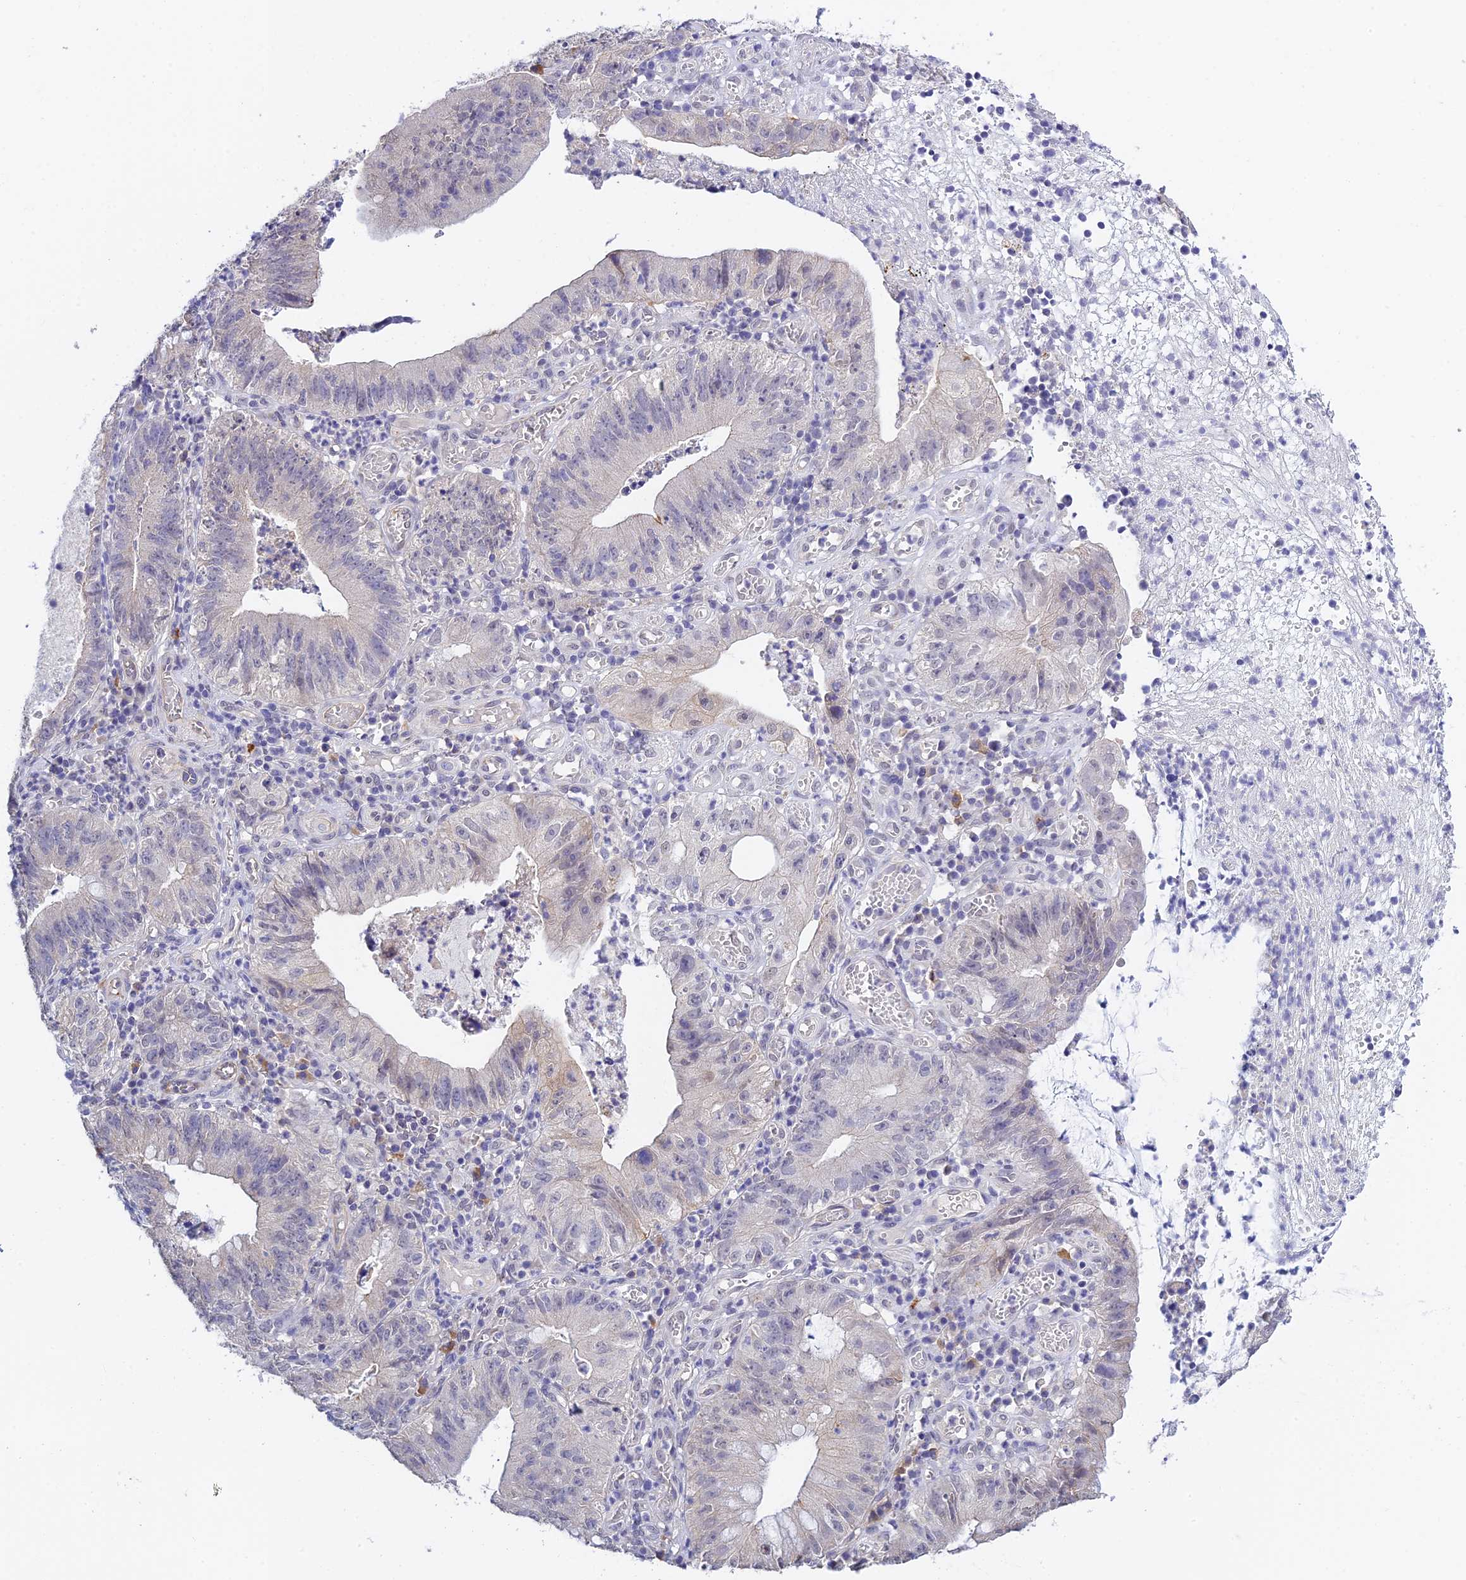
{"staining": {"intensity": "negative", "quantity": "none", "location": "none"}, "tissue": "stomach cancer", "cell_type": "Tumor cells", "image_type": "cancer", "snomed": [{"axis": "morphology", "description": "Adenocarcinoma, NOS"}, {"axis": "topography", "description": "Stomach"}], "caption": "Immunohistochemistry micrograph of neoplastic tissue: adenocarcinoma (stomach) stained with DAB (3,3'-diaminobenzidine) displays no significant protein staining in tumor cells.", "gene": "HOXB1", "patient": {"sex": "male", "age": 59}}